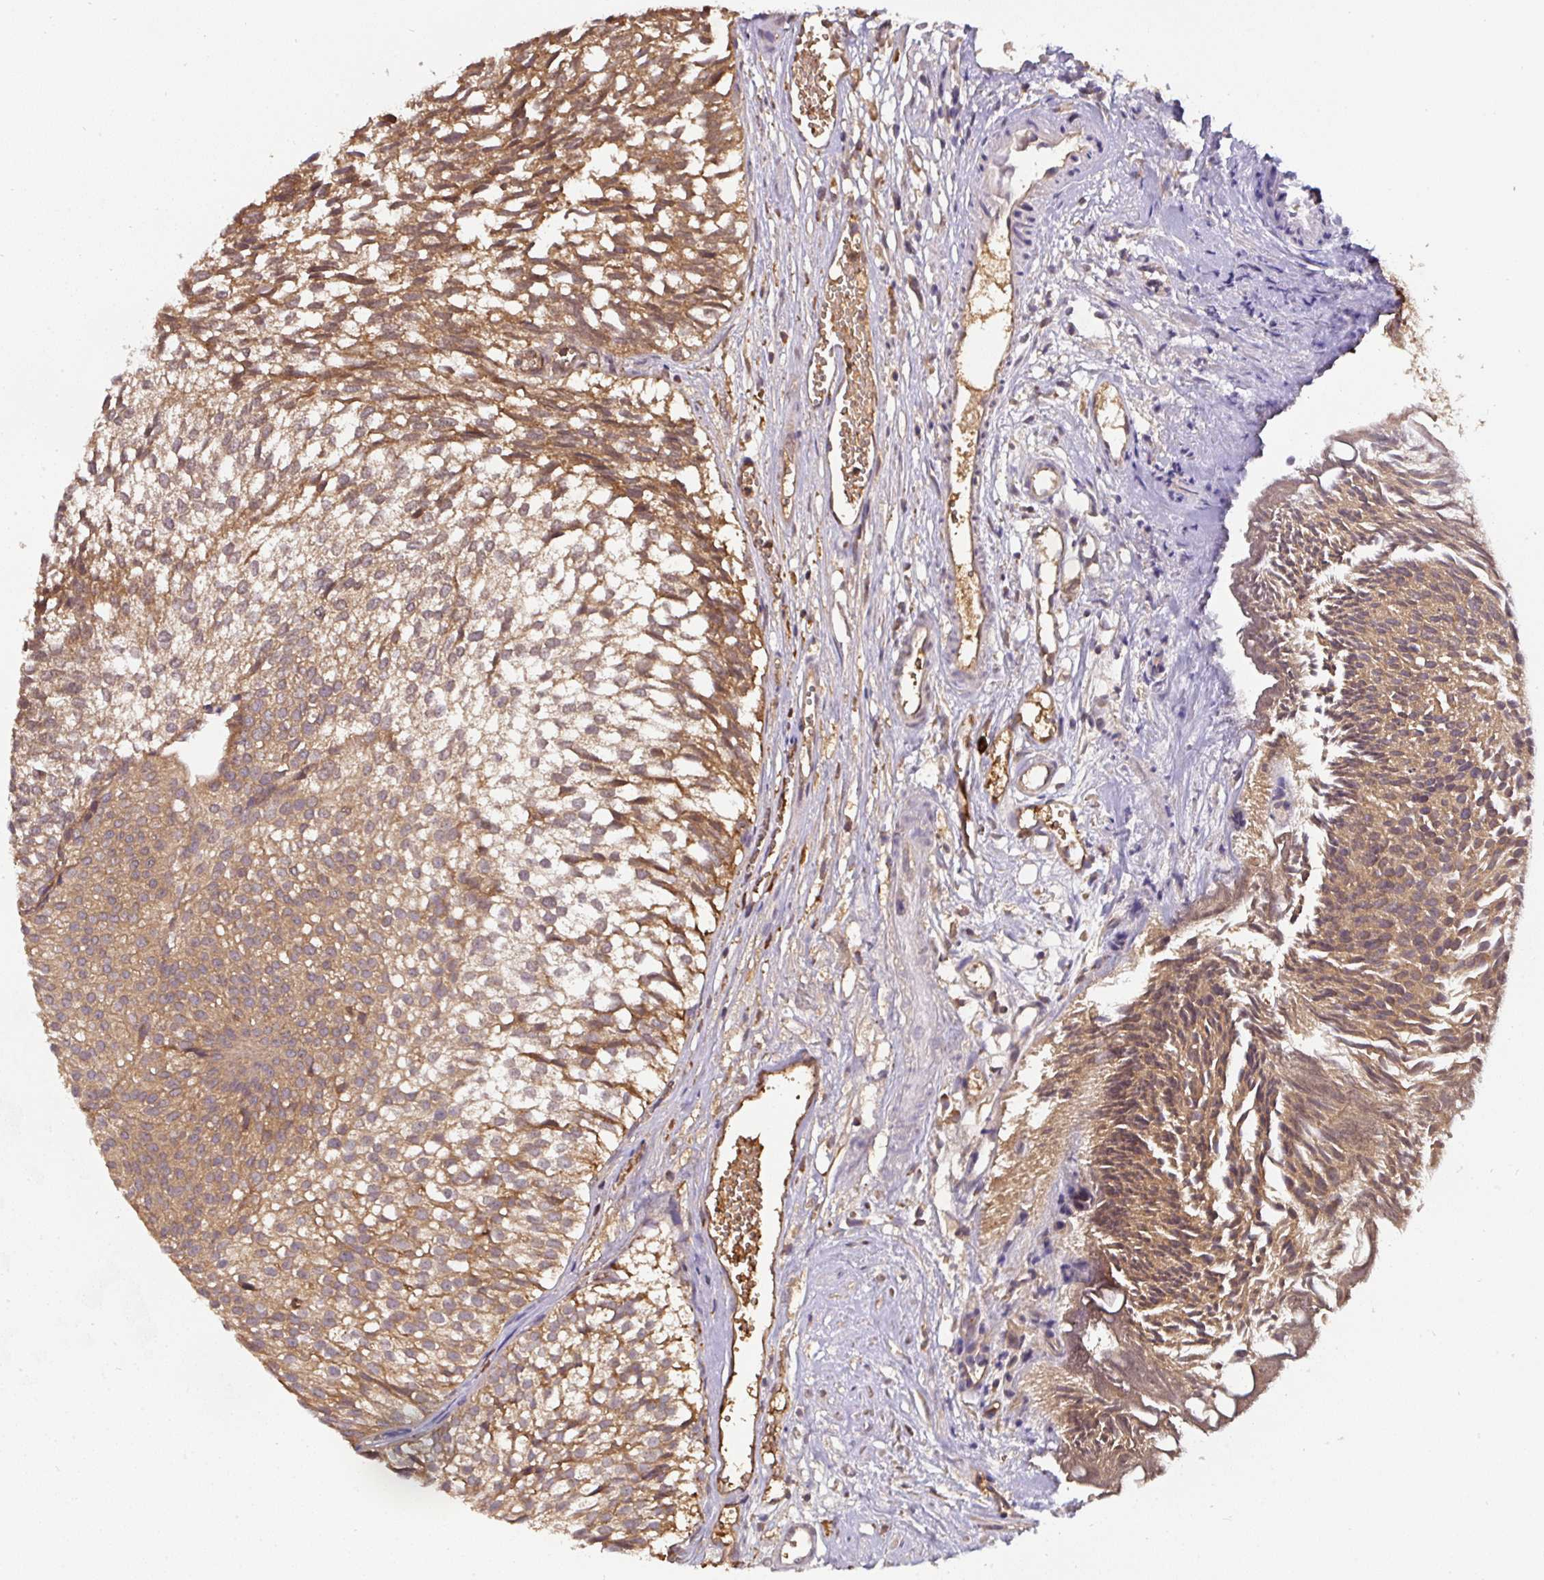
{"staining": {"intensity": "moderate", "quantity": ">75%", "location": "cytoplasmic/membranous"}, "tissue": "urothelial cancer", "cell_type": "Tumor cells", "image_type": "cancer", "snomed": [{"axis": "morphology", "description": "Urothelial carcinoma, Low grade"}, {"axis": "topography", "description": "Urinary bladder"}], "caption": "This is a micrograph of IHC staining of urothelial carcinoma (low-grade), which shows moderate staining in the cytoplasmic/membranous of tumor cells.", "gene": "ST13", "patient": {"sex": "male", "age": 91}}